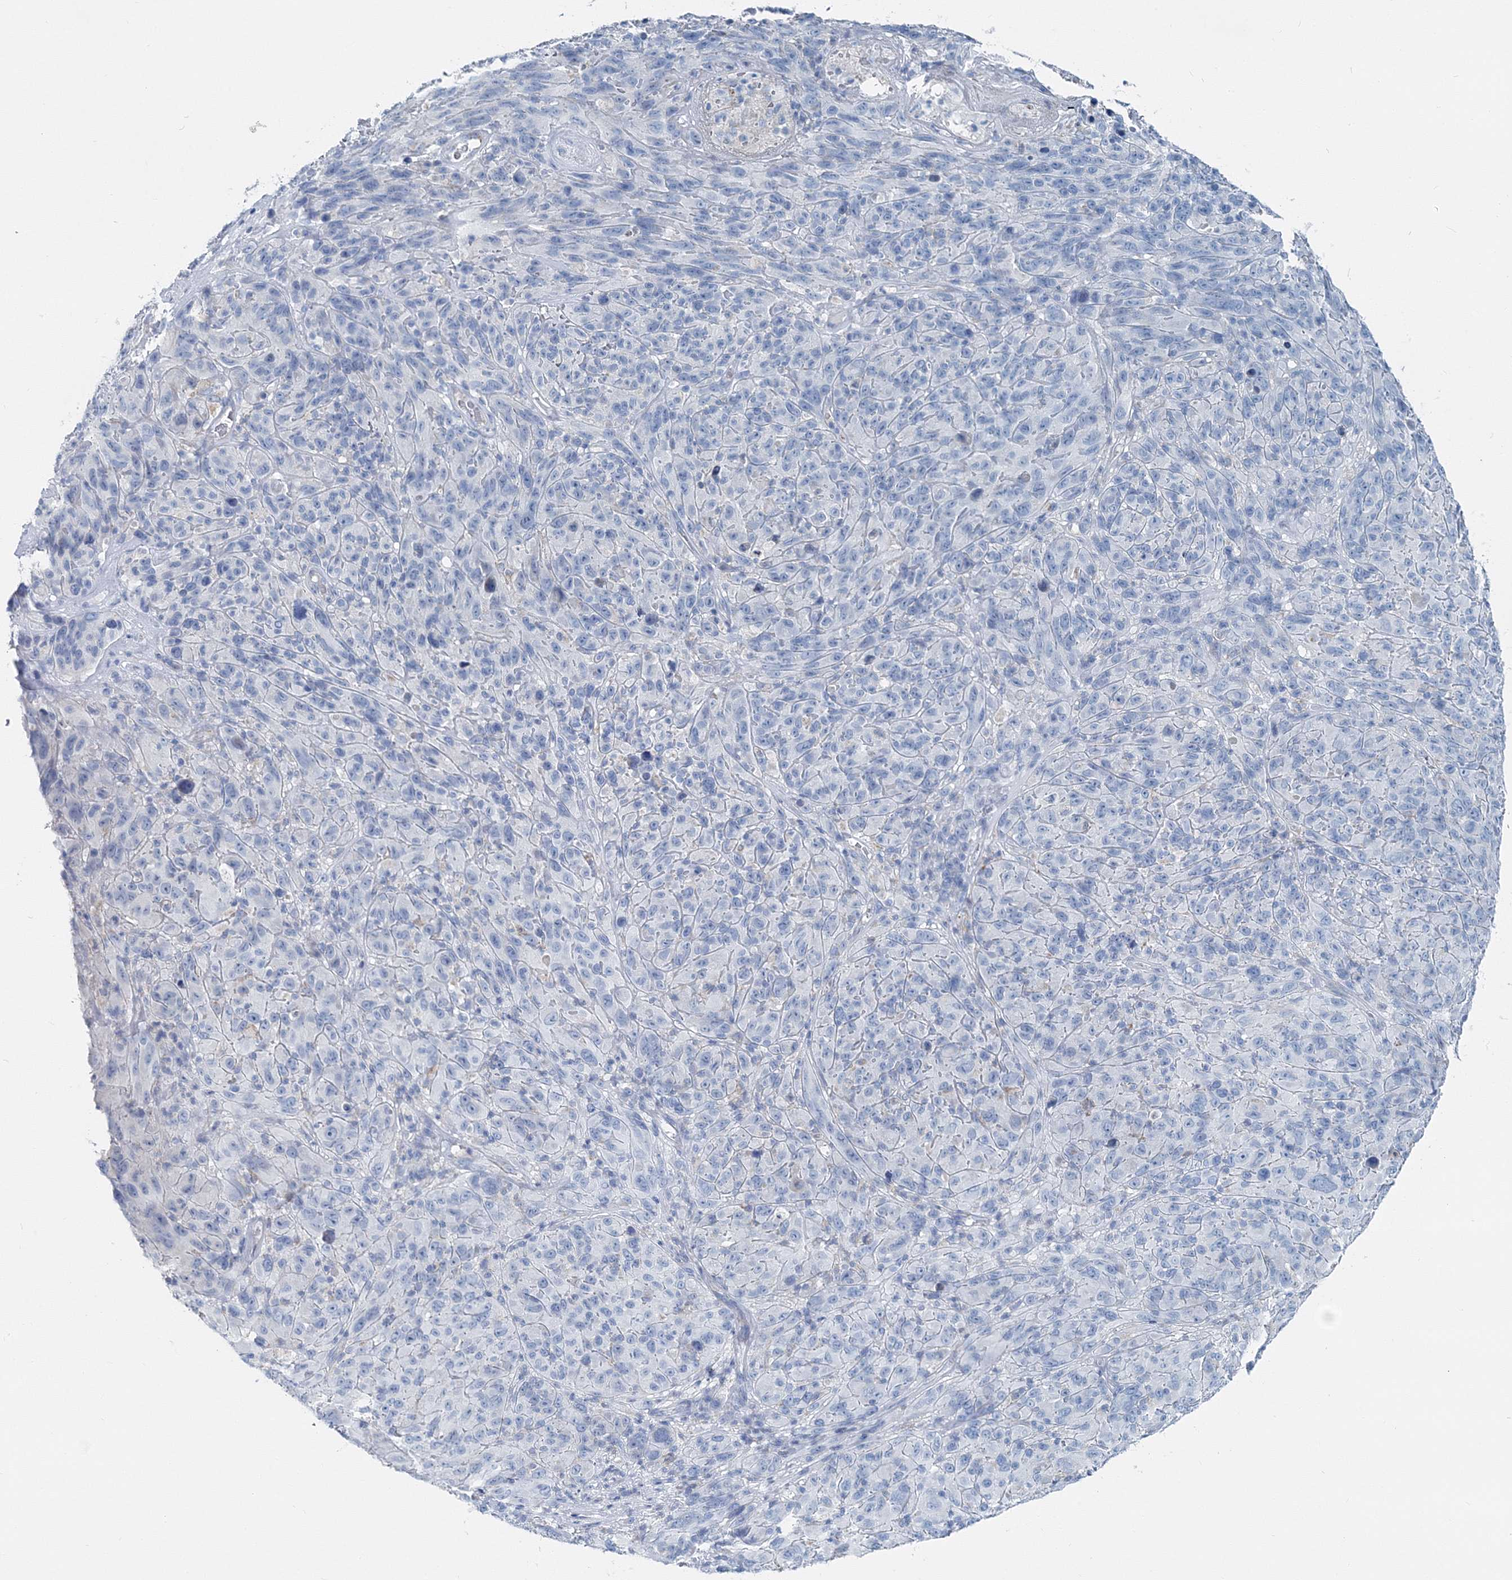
{"staining": {"intensity": "negative", "quantity": "none", "location": "none"}, "tissue": "melanoma", "cell_type": "Tumor cells", "image_type": "cancer", "snomed": [{"axis": "morphology", "description": "Malignant melanoma, NOS"}, {"axis": "topography", "description": "Skin of head"}], "caption": "DAB immunohistochemical staining of human melanoma reveals no significant staining in tumor cells.", "gene": "GABARAPL2", "patient": {"sex": "male", "age": 96}}